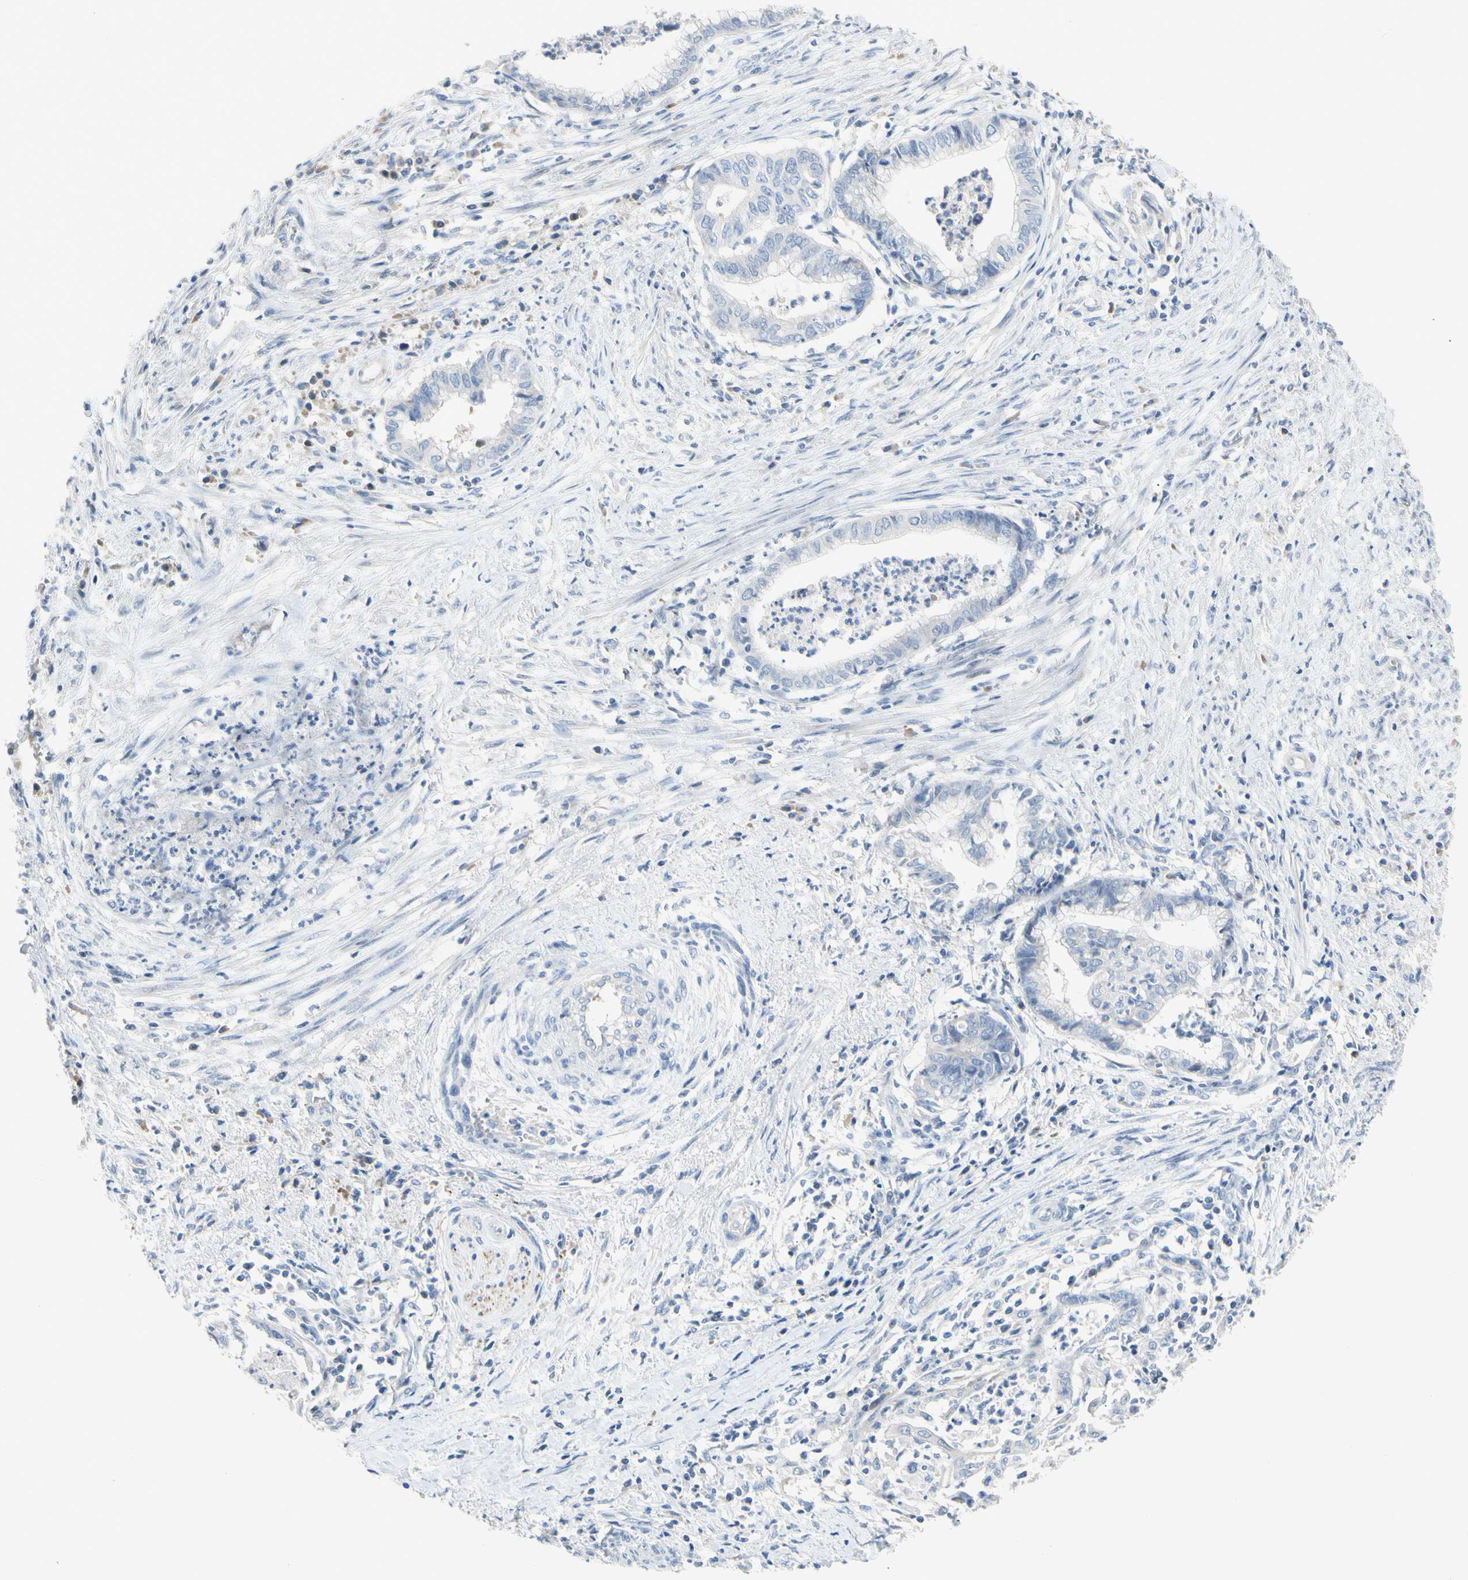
{"staining": {"intensity": "negative", "quantity": "none", "location": "none"}, "tissue": "endometrial cancer", "cell_type": "Tumor cells", "image_type": "cancer", "snomed": [{"axis": "morphology", "description": "Necrosis, NOS"}, {"axis": "morphology", "description": "Adenocarcinoma, NOS"}, {"axis": "topography", "description": "Endometrium"}], "caption": "An image of endometrial adenocarcinoma stained for a protein exhibits no brown staining in tumor cells. (DAB (3,3'-diaminobenzidine) immunohistochemistry with hematoxylin counter stain).", "gene": "CCM2L", "patient": {"sex": "female", "age": 79}}